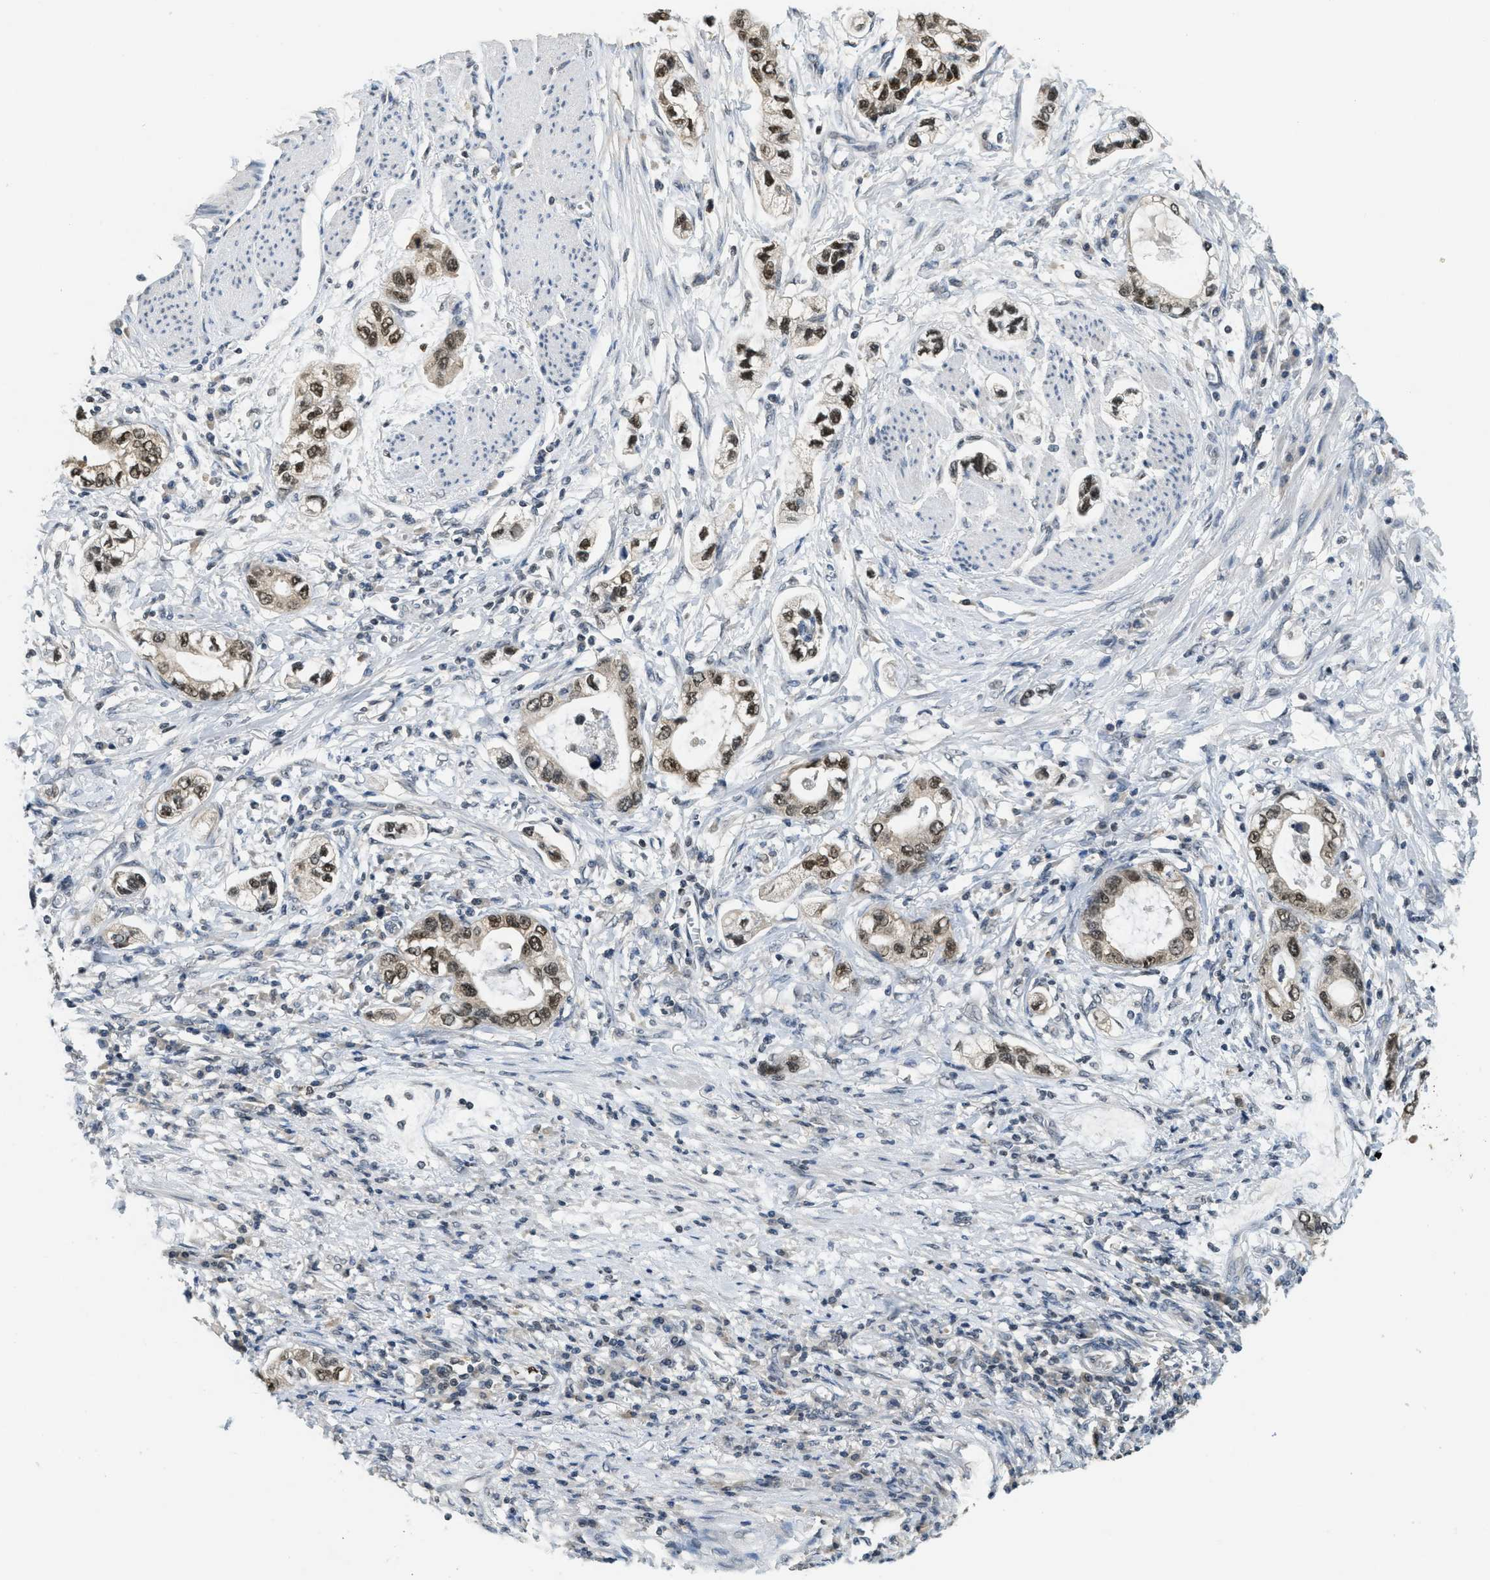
{"staining": {"intensity": "strong", "quantity": ">75%", "location": "cytoplasmic/membranous,nuclear"}, "tissue": "stomach cancer", "cell_type": "Tumor cells", "image_type": "cancer", "snomed": [{"axis": "morphology", "description": "Adenocarcinoma, NOS"}, {"axis": "topography", "description": "Stomach, lower"}], "caption": "High-magnification brightfield microscopy of stomach cancer stained with DAB (brown) and counterstained with hematoxylin (blue). tumor cells exhibit strong cytoplasmic/membranous and nuclear positivity is appreciated in approximately>75% of cells.", "gene": "DNAJB1", "patient": {"sex": "female", "age": 93}}